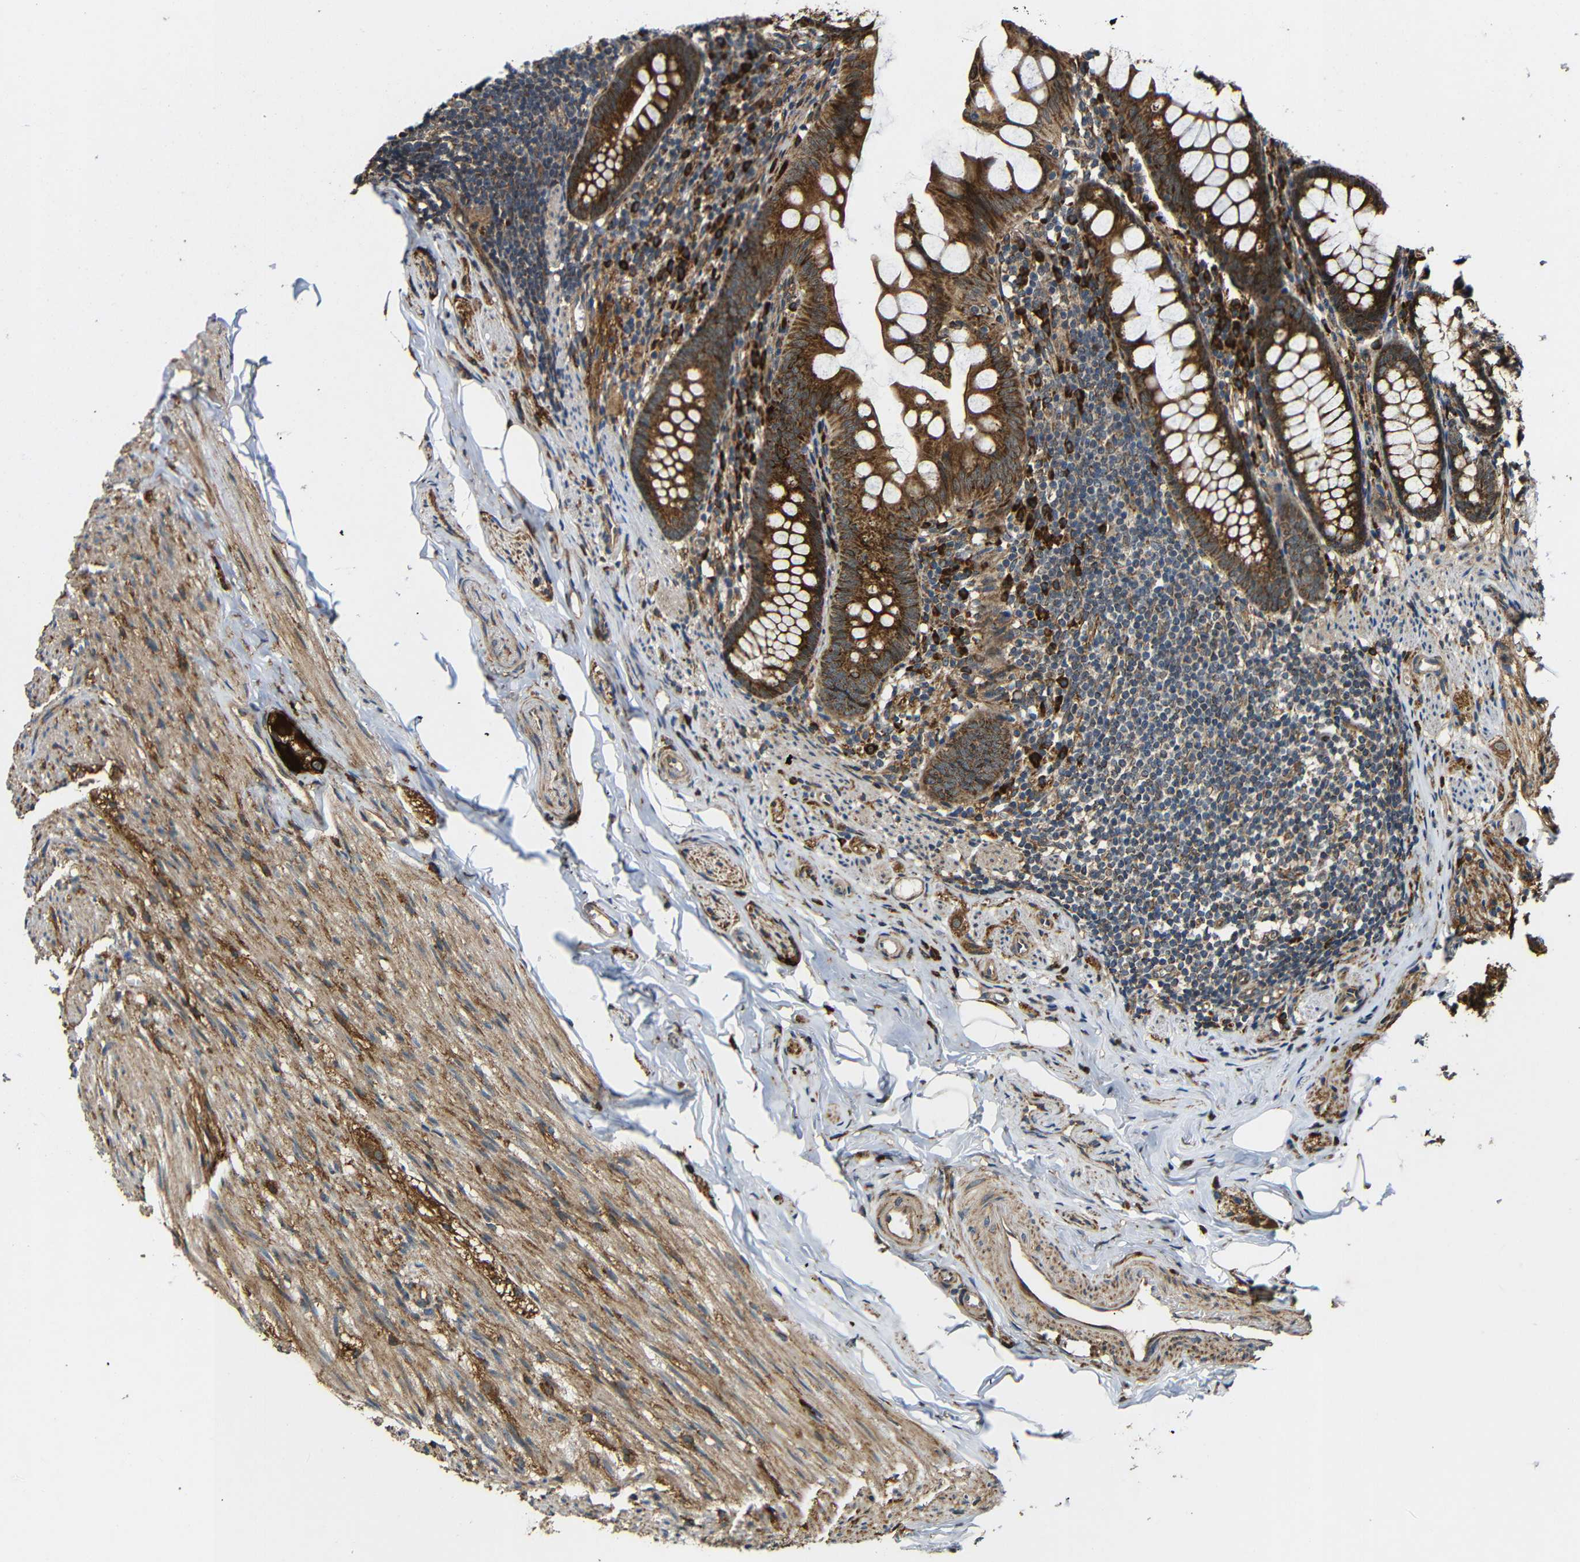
{"staining": {"intensity": "strong", "quantity": ">75%", "location": "cytoplasmic/membranous"}, "tissue": "appendix", "cell_type": "Glandular cells", "image_type": "normal", "snomed": [{"axis": "morphology", "description": "Normal tissue, NOS"}, {"axis": "topography", "description": "Appendix"}], "caption": "This photomicrograph shows unremarkable appendix stained with IHC to label a protein in brown. The cytoplasmic/membranous of glandular cells show strong positivity for the protein. Nuclei are counter-stained blue.", "gene": "KANK4", "patient": {"sex": "female", "age": 77}}